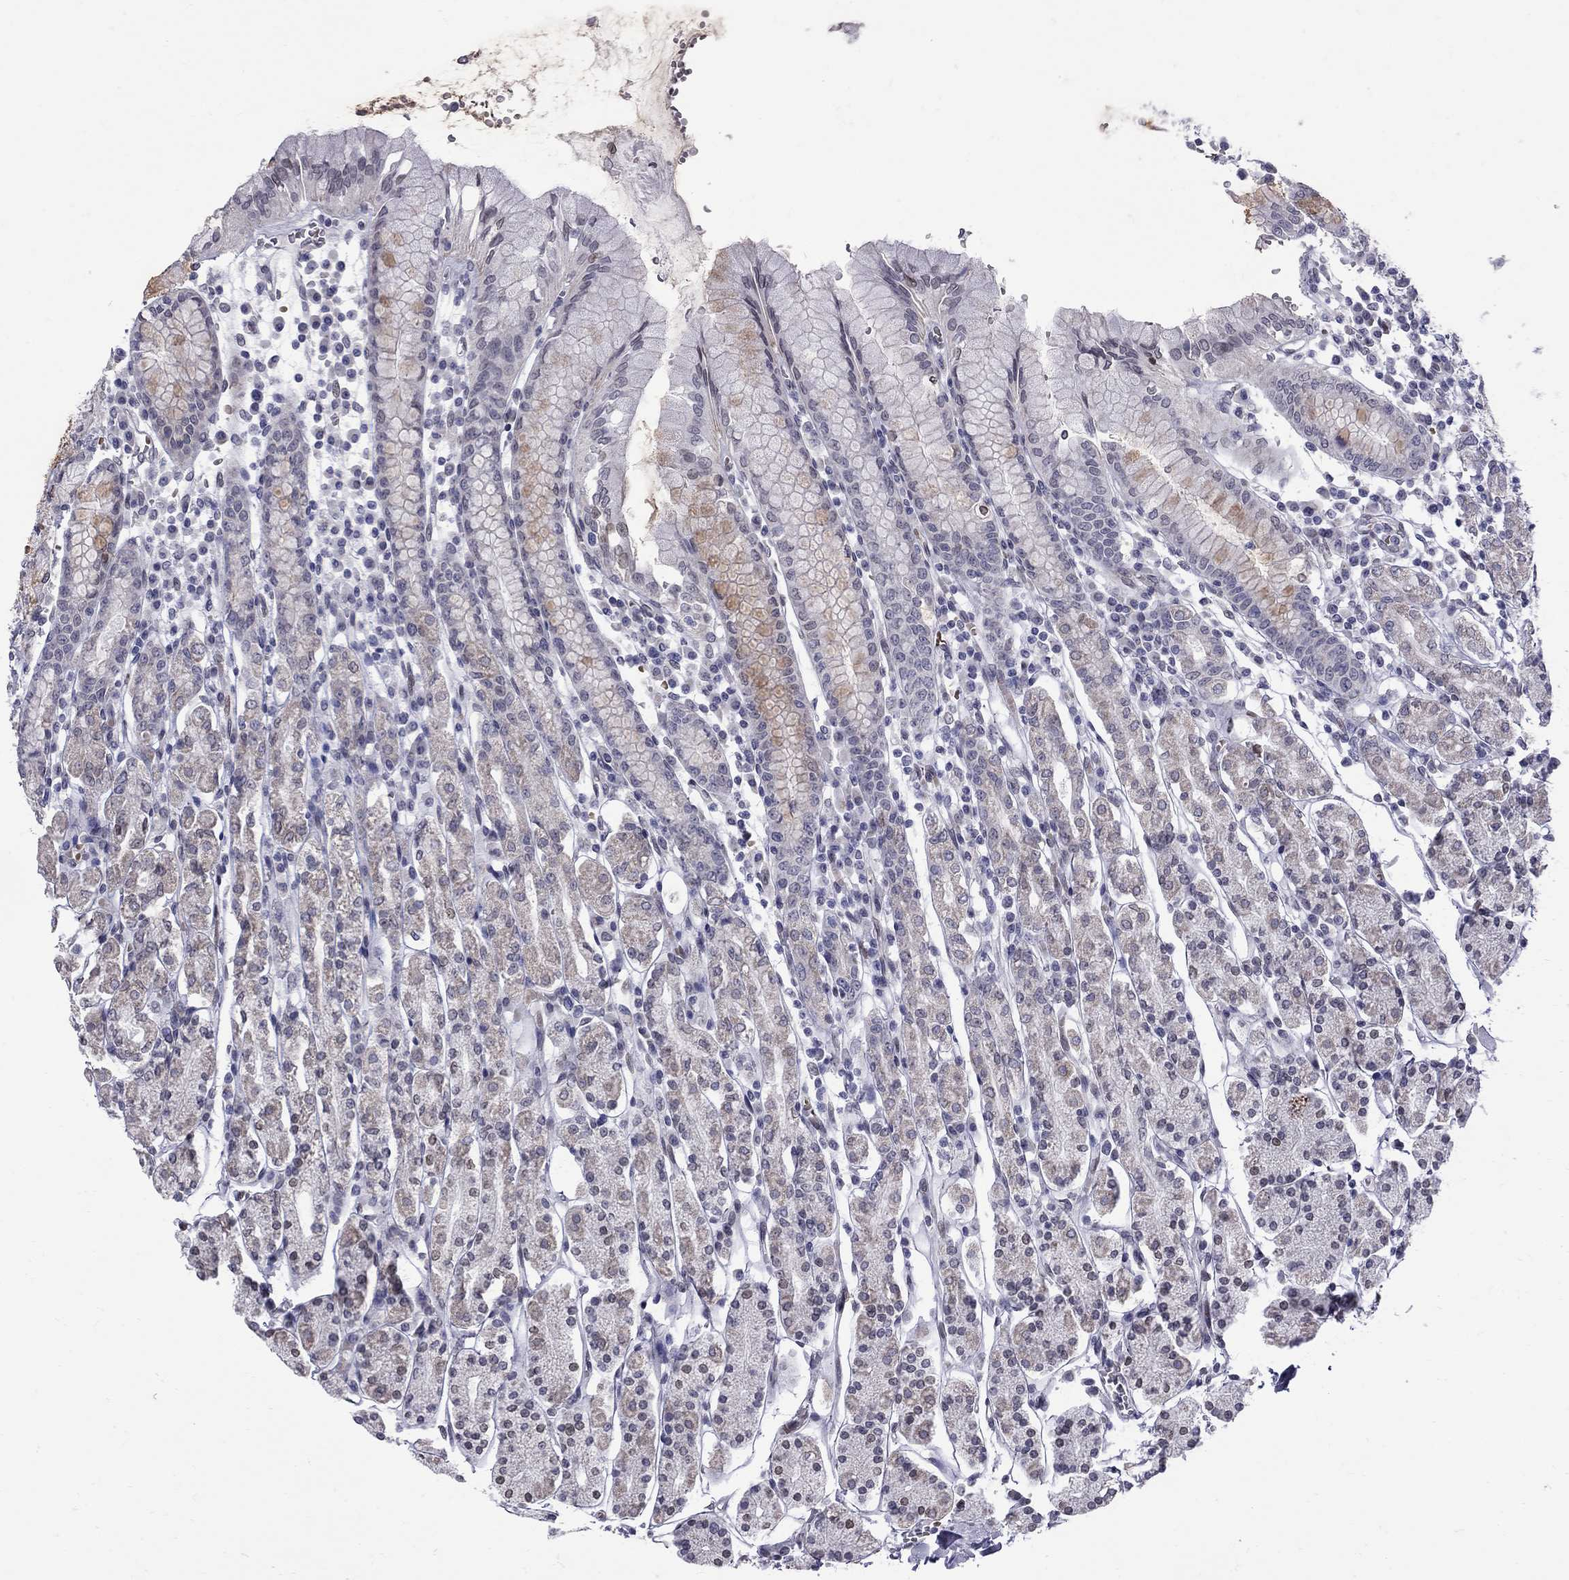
{"staining": {"intensity": "negative", "quantity": "none", "location": "none"}, "tissue": "stomach", "cell_type": "Glandular cells", "image_type": "normal", "snomed": [{"axis": "morphology", "description": "Normal tissue, NOS"}, {"axis": "topography", "description": "Stomach, upper"}, {"axis": "topography", "description": "Stomach"}], "caption": "High power microscopy micrograph of an immunohistochemistry (IHC) photomicrograph of benign stomach, revealing no significant staining in glandular cells.", "gene": "CLTCL1", "patient": {"sex": "male", "age": 62}}